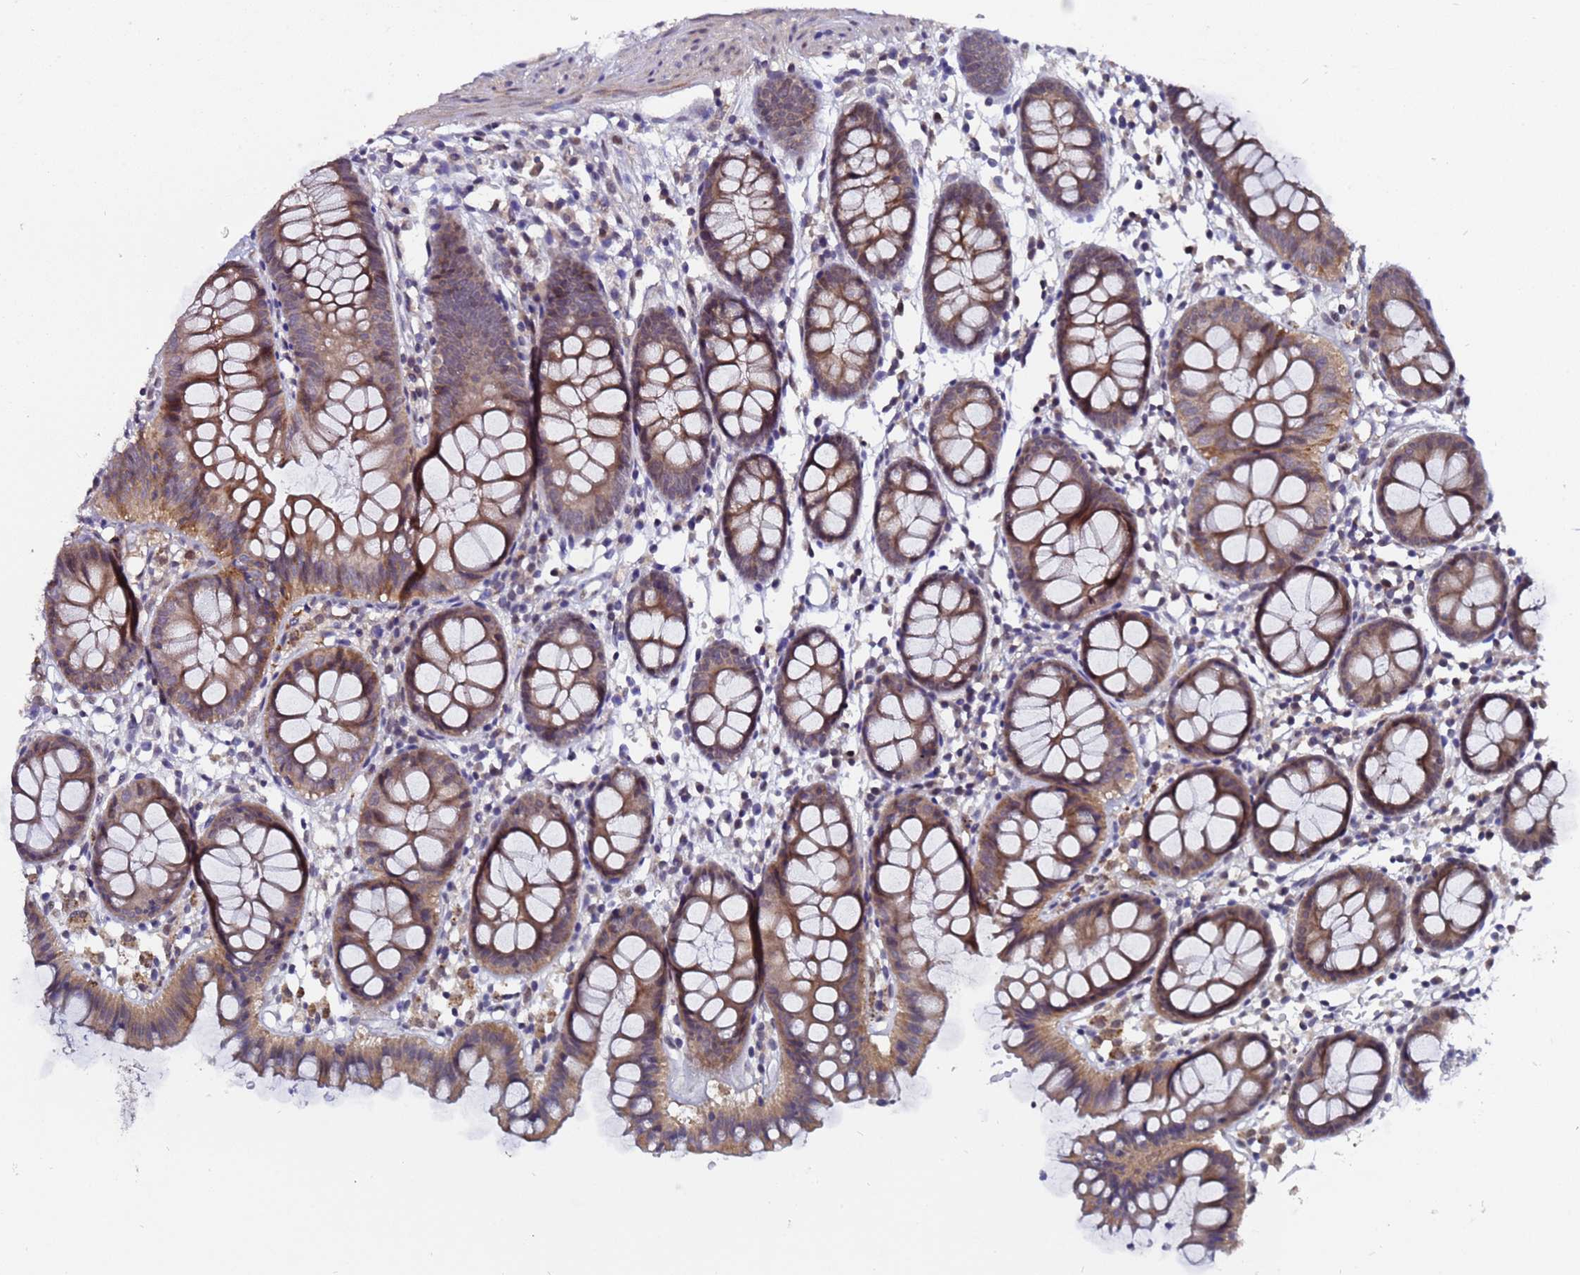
{"staining": {"intensity": "weak", "quantity": ">75%", "location": "cytoplasmic/membranous"}, "tissue": "colon", "cell_type": "Endothelial cells", "image_type": "normal", "snomed": [{"axis": "morphology", "description": "Normal tissue, NOS"}, {"axis": "topography", "description": "Colon"}], "caption": "The immunohistochemical stain labels weak cytoplasmic/membranous staining in endothelial cells of normal colon. (Stains: DAB (3,3'-diaminobenzidine) in brown, nuclei in blue, Microscopy: brightfield microscopy at high magnification).", "gene": "ANAPC13", "patient": {"sex": "female", "age": 84}}